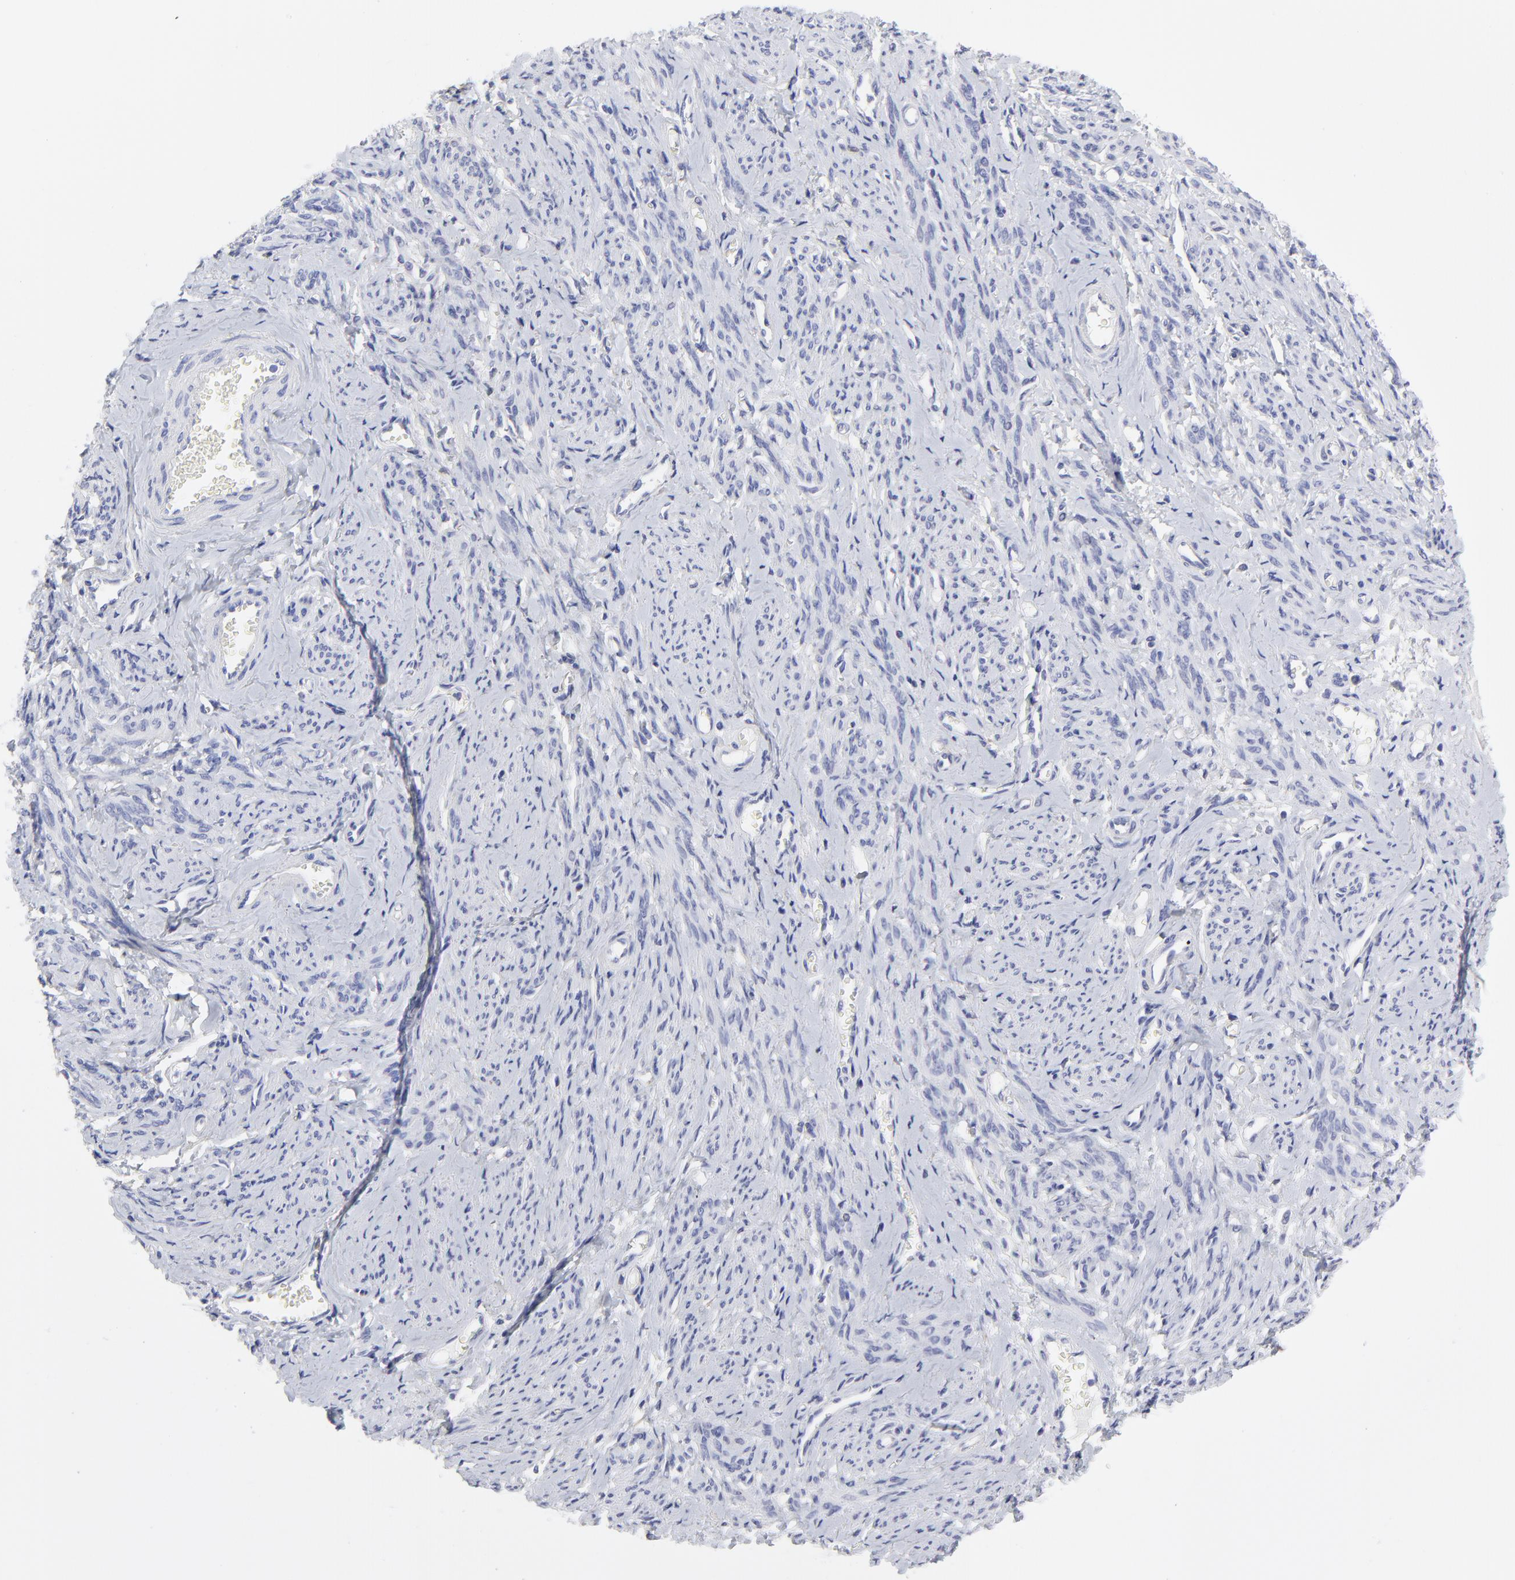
{"staining": {"intensity": "negative", "quantity": "none", "location": "none"}, "tissue": "smooth muscle", "cell_type": "Smooth muscle cells", "image_type": "normal", "snomed": [{"axis": "morphology", "description": "Normal tissue, NOS"}, {"axis": "topography", "description": "Cervix"}, {"axis": "topography", "description": "Endometrium"}], "caption": "Smooth muscle cells show no significant protein positivity in unremarkable smooth muscle. The staining was performed using DAB to visualize the protein expression in brown, while the nuclei were stained in blue with hematoxylin (Magnification: 20x).", "gene": "DUSP9", "patient": {"sex": "female", "age": 65}}